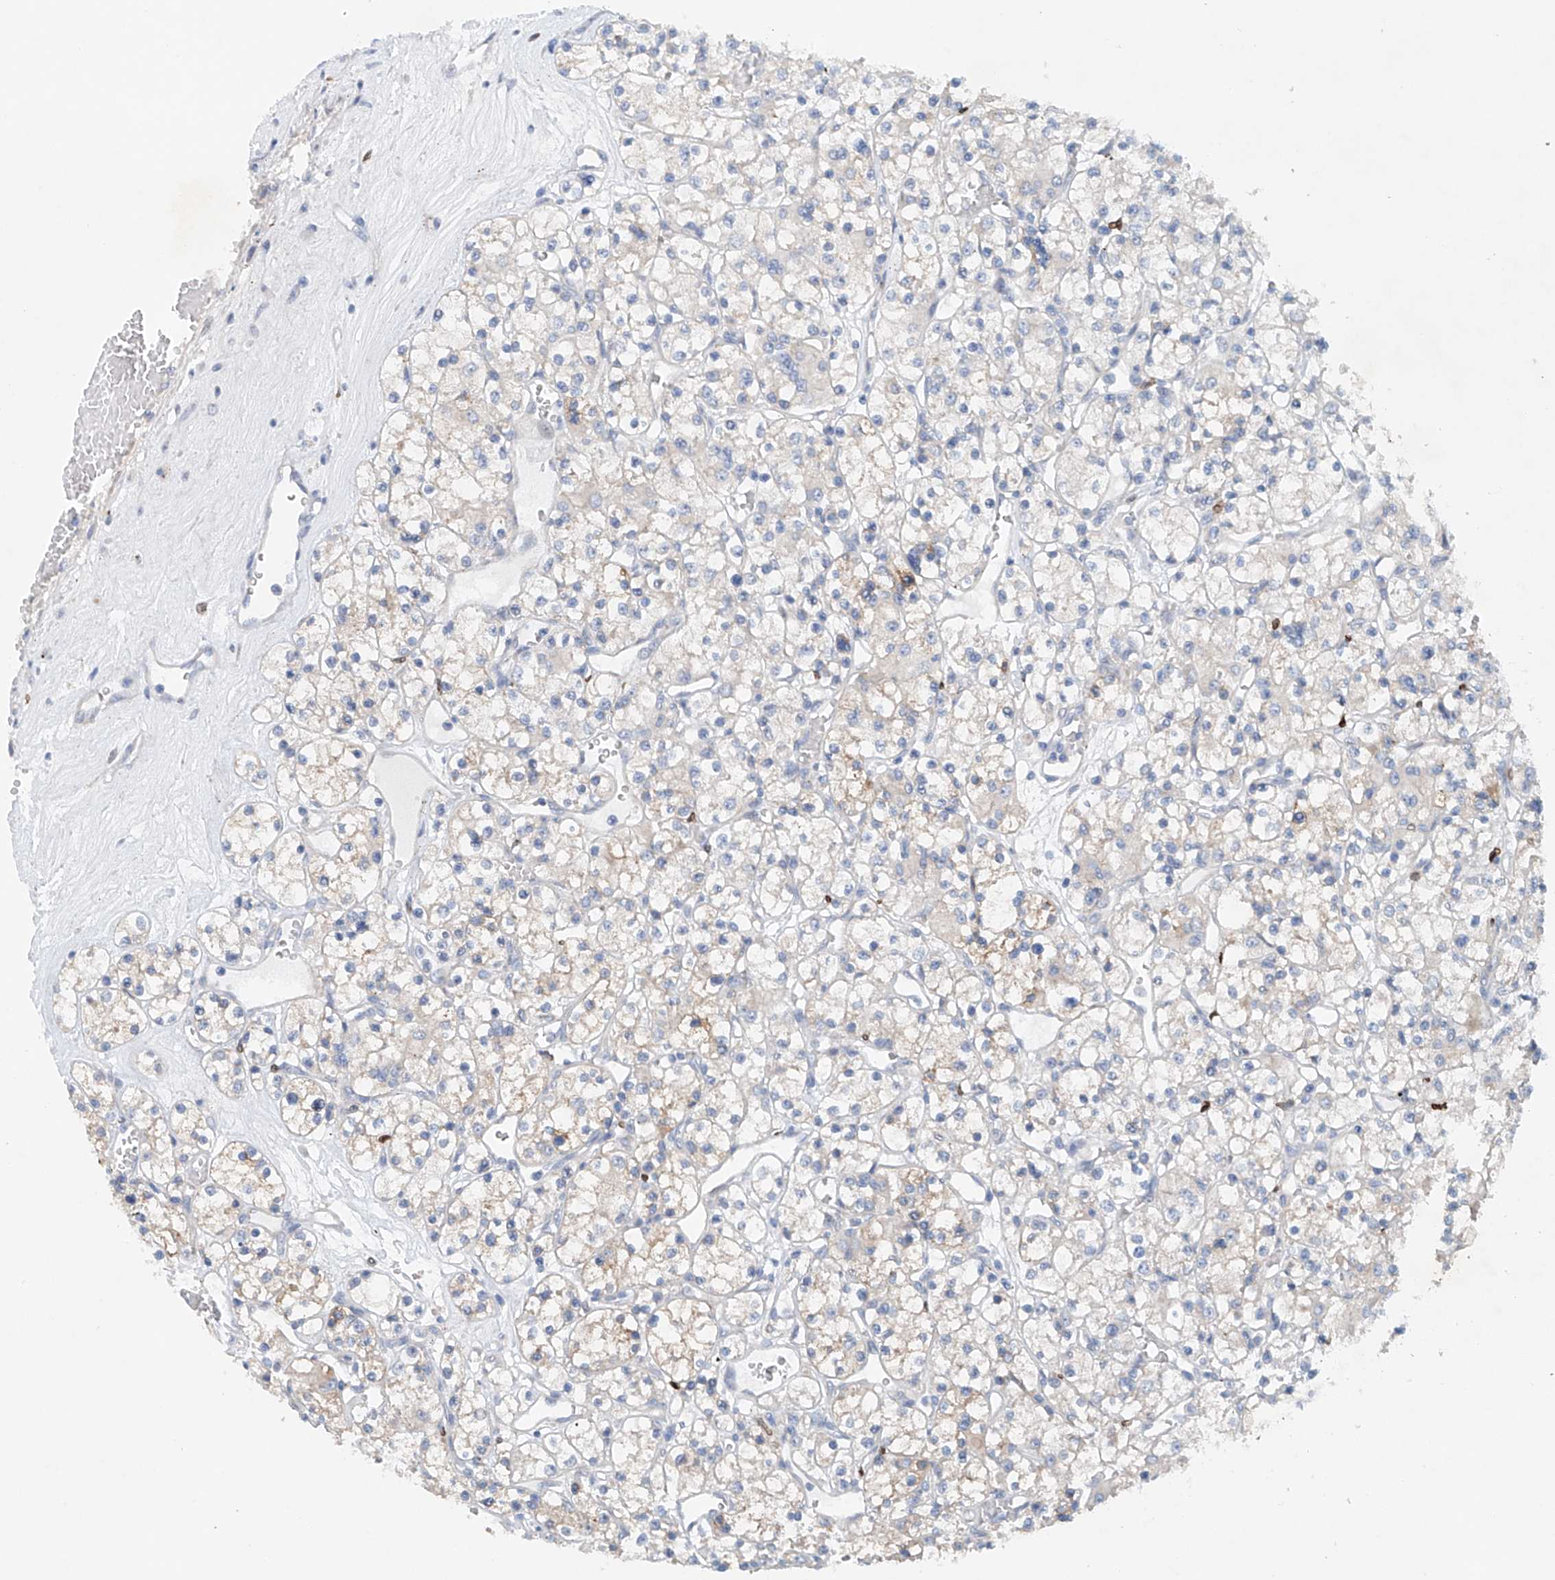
{"staining": {"intensity": "negative", "quantity": "none", "location": "none"}, "tissue": "renal cancer", "cell_type": "Tumor cells", "image_type": "cancer", "snomed": [{"axis": "morphology", "description": "Adenocarcinoma, NOS"}, {"axis": "topography", "description": "Kidney"}], "caption": "There is no significant expression in tumor cells of renal adenocarcinoma.", "gene": "CEP85L", "patient": {"sex": "female", "age": 59}}